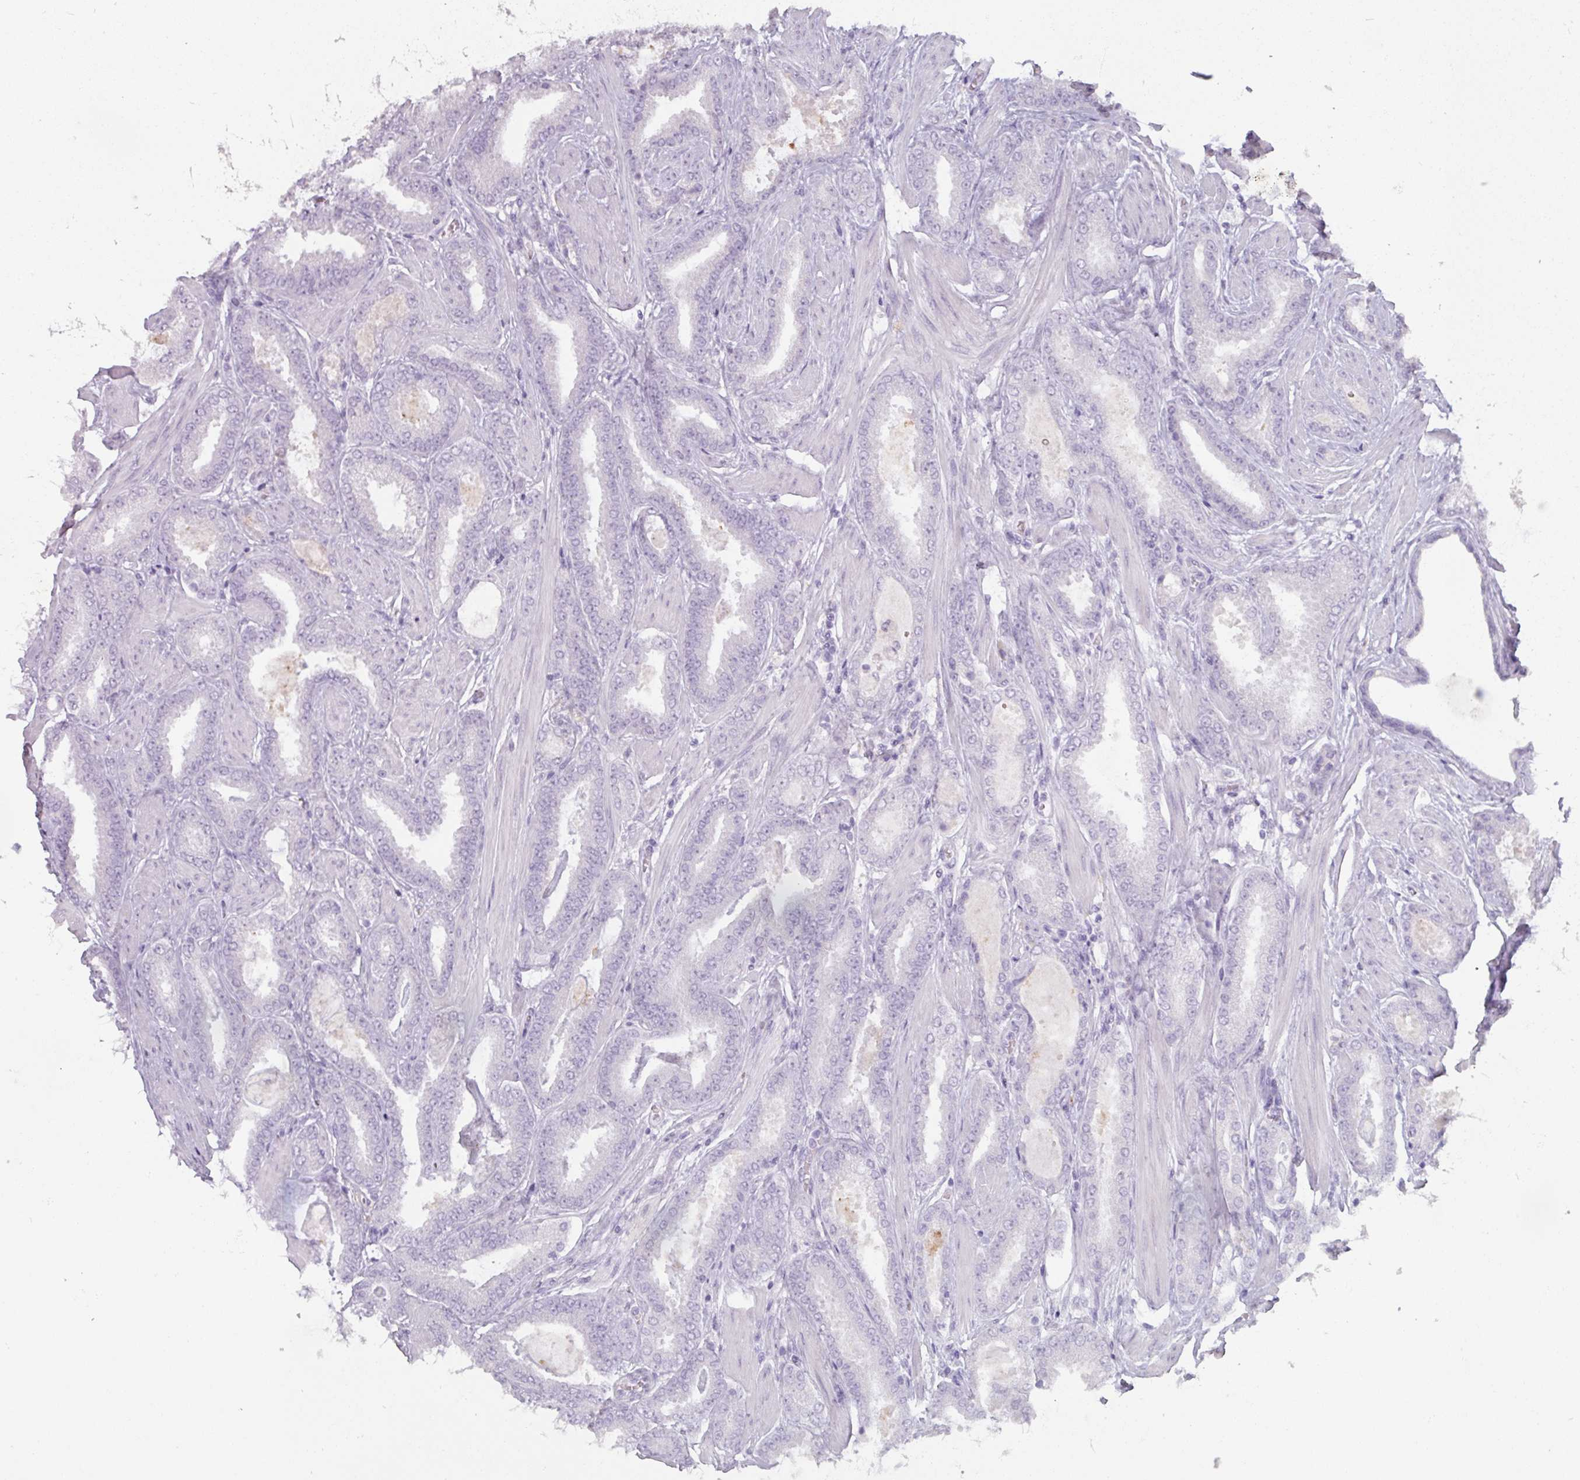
{"staining": {"intensity": "negative", "quantity": "none", "location": "none"}, "tissue": "prostate cancer", "cell_type": "Tumor cells", "image_type": "cancer", "snomed": [{"axis": "morphology", "description": "Adenocarcinoma, Low grade"}, {"axis": "topography", "description": "Prostate"}], "caption": "Prostate low-grade adenocarcinoma was stained to show a protein in brown. There is no significant staining in tumor cells.", "gene": "SLC27A5", "patient": {"sex": "male", "age": 42}}